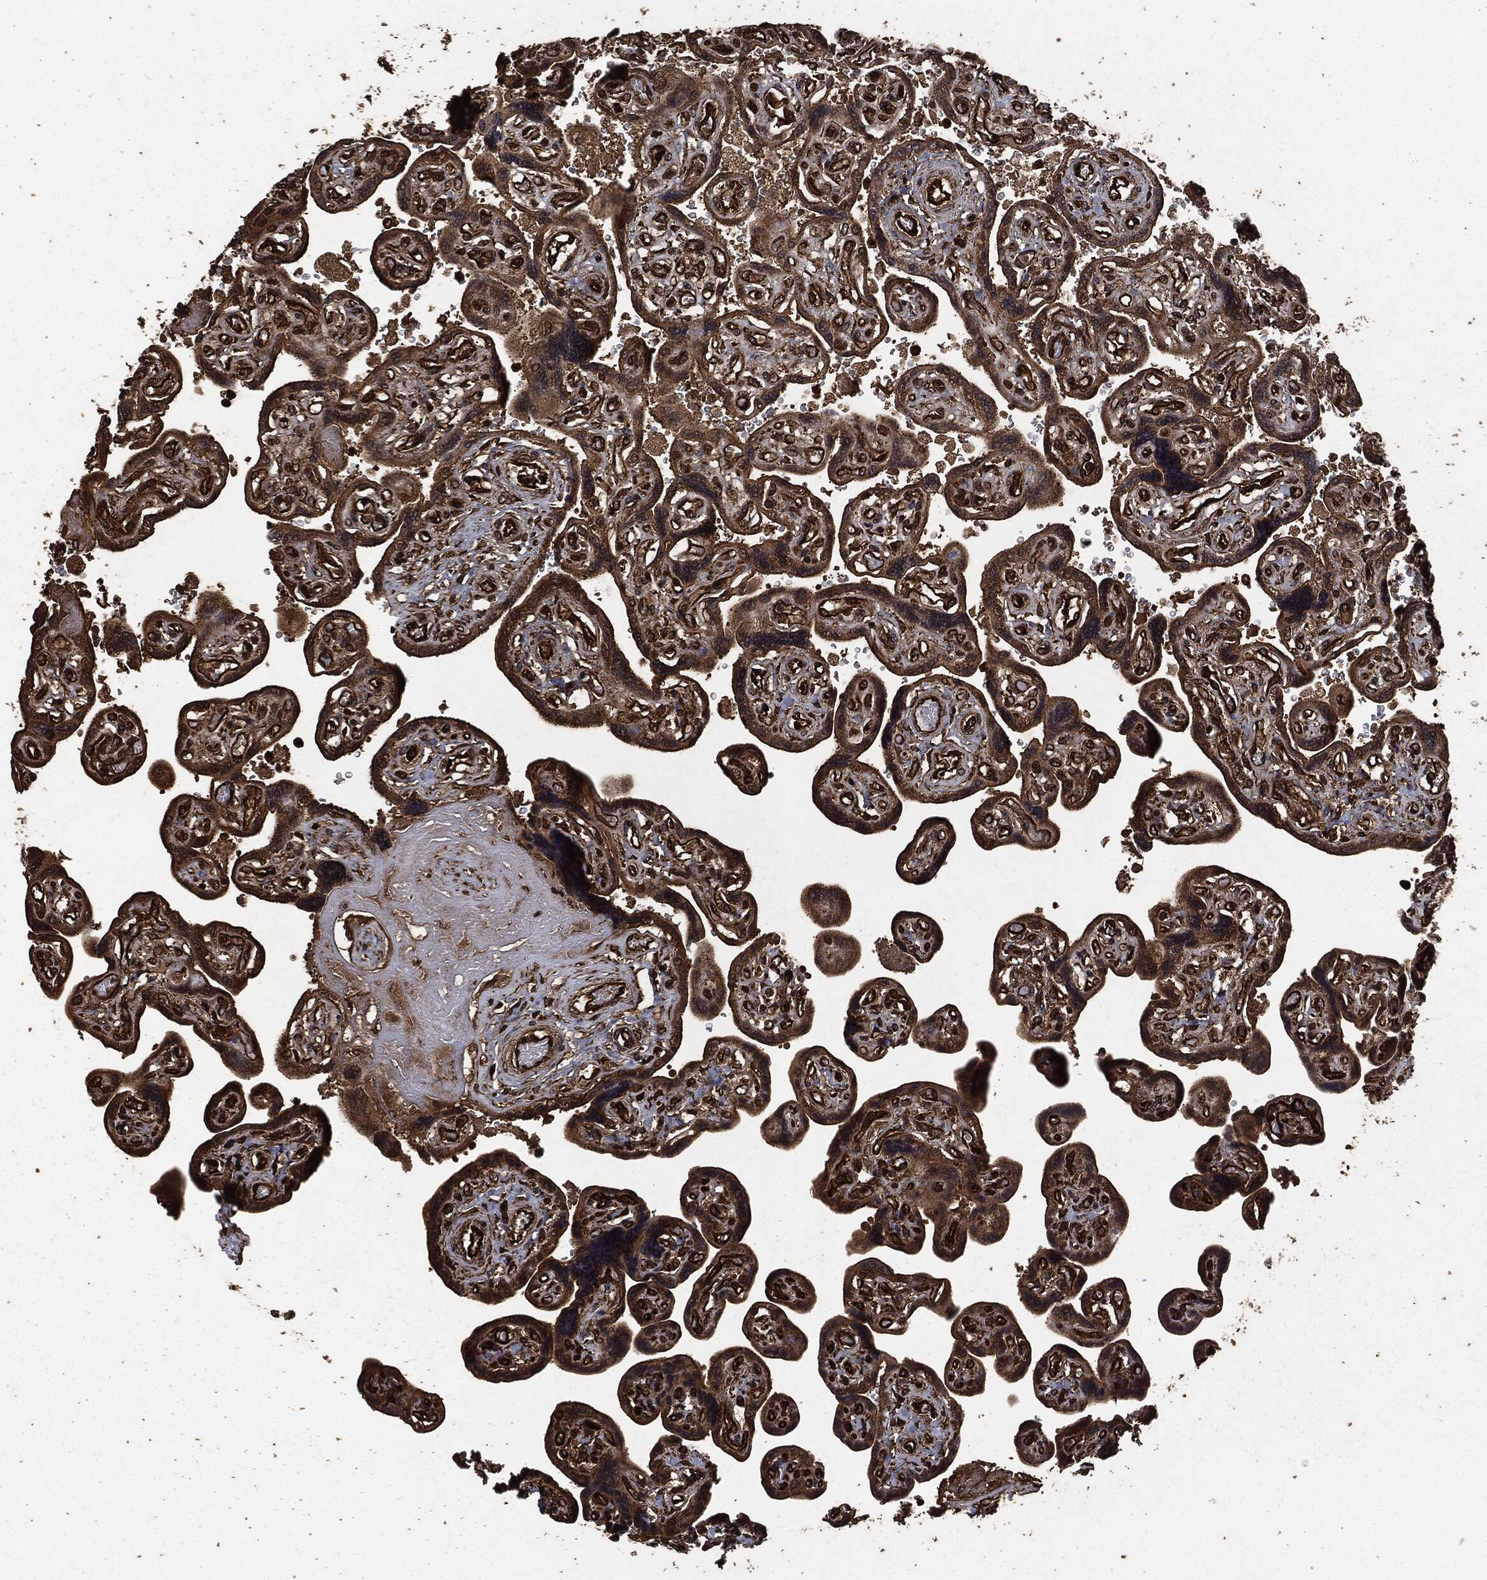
{"staining": {"intensity": "strong", "quantity": "25%-75%", "location": "cytoplasmic/membranous"}, "tissue": "placenta", "cell_type": "Decidual cells", "image_type": "normal", "snomed": [{"axis": "morphology", "description": "Normal tissue, NOS"}, {"axis": "topography", "description": "Placenta"}], "caption": "Immunohistochemistry photomicrograph of normal placenta: human placenta stained using immunohistochemistry displays high levels of strong protein expression localized specifically in the cytoplasmic/membranous of decidual cells, appearing as a cytoplasmic/membranous brown color.", "gene": "HRAS", "patient": {"sex": "female", "age": 32}}